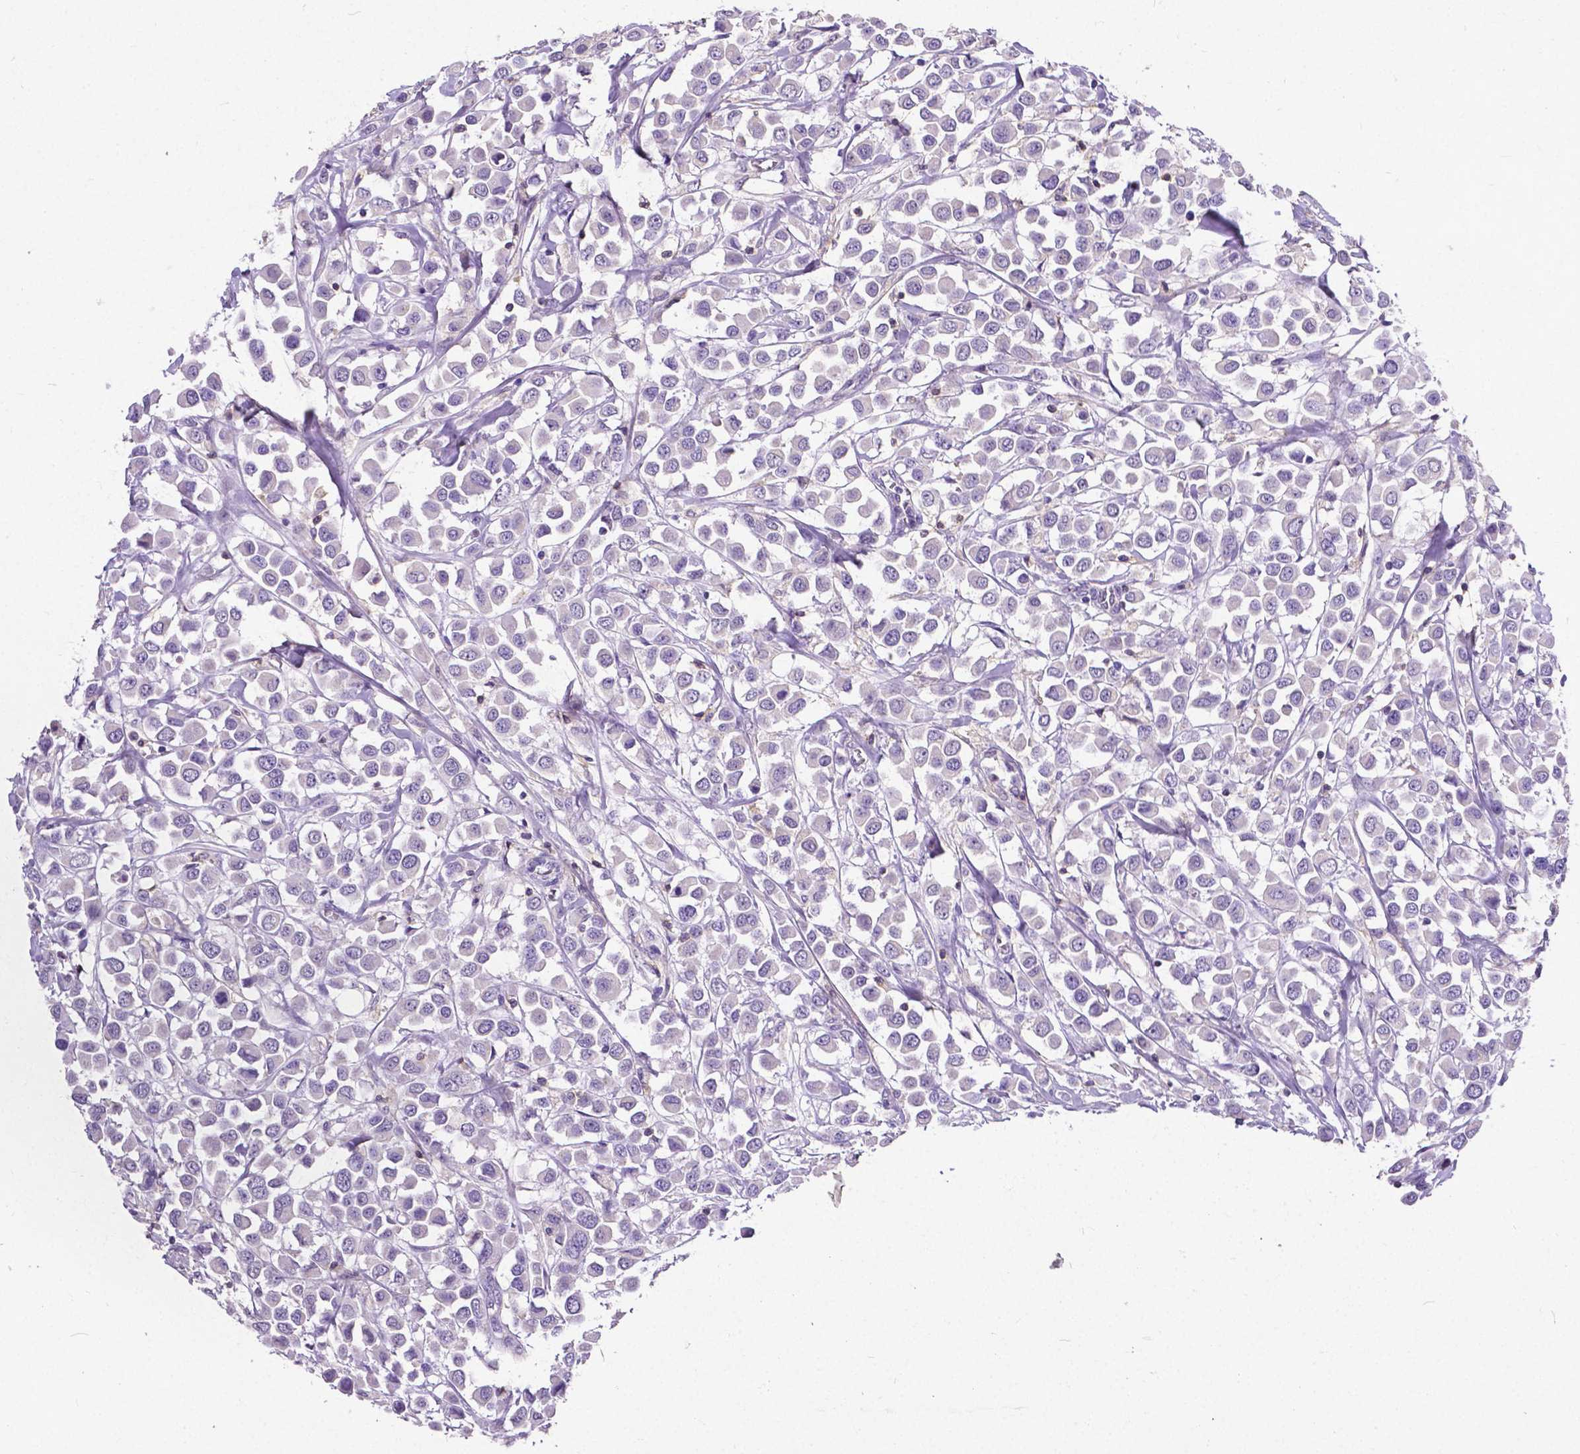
{"staining": {"intensity": "negative", "quantity": "none", "location": "none"}, "tissue": "breast cancer", "cell_type": "Tumor cells", "image_type": "cancer", "snomed": [{"axis": "morphology", "description": "Duct carcinoma"}, {"axis": "topography", "description": "Breast"}], "caption": "Immunohistochemistry (IHC) photomicrograph of neoplastic tissue: human intraductal carcinoma (breast) stained with DAB demonstrates no significant protein positivity in tumor cells.", "gene": "CD4", "patient": {"sex": "female", "age": 61}}